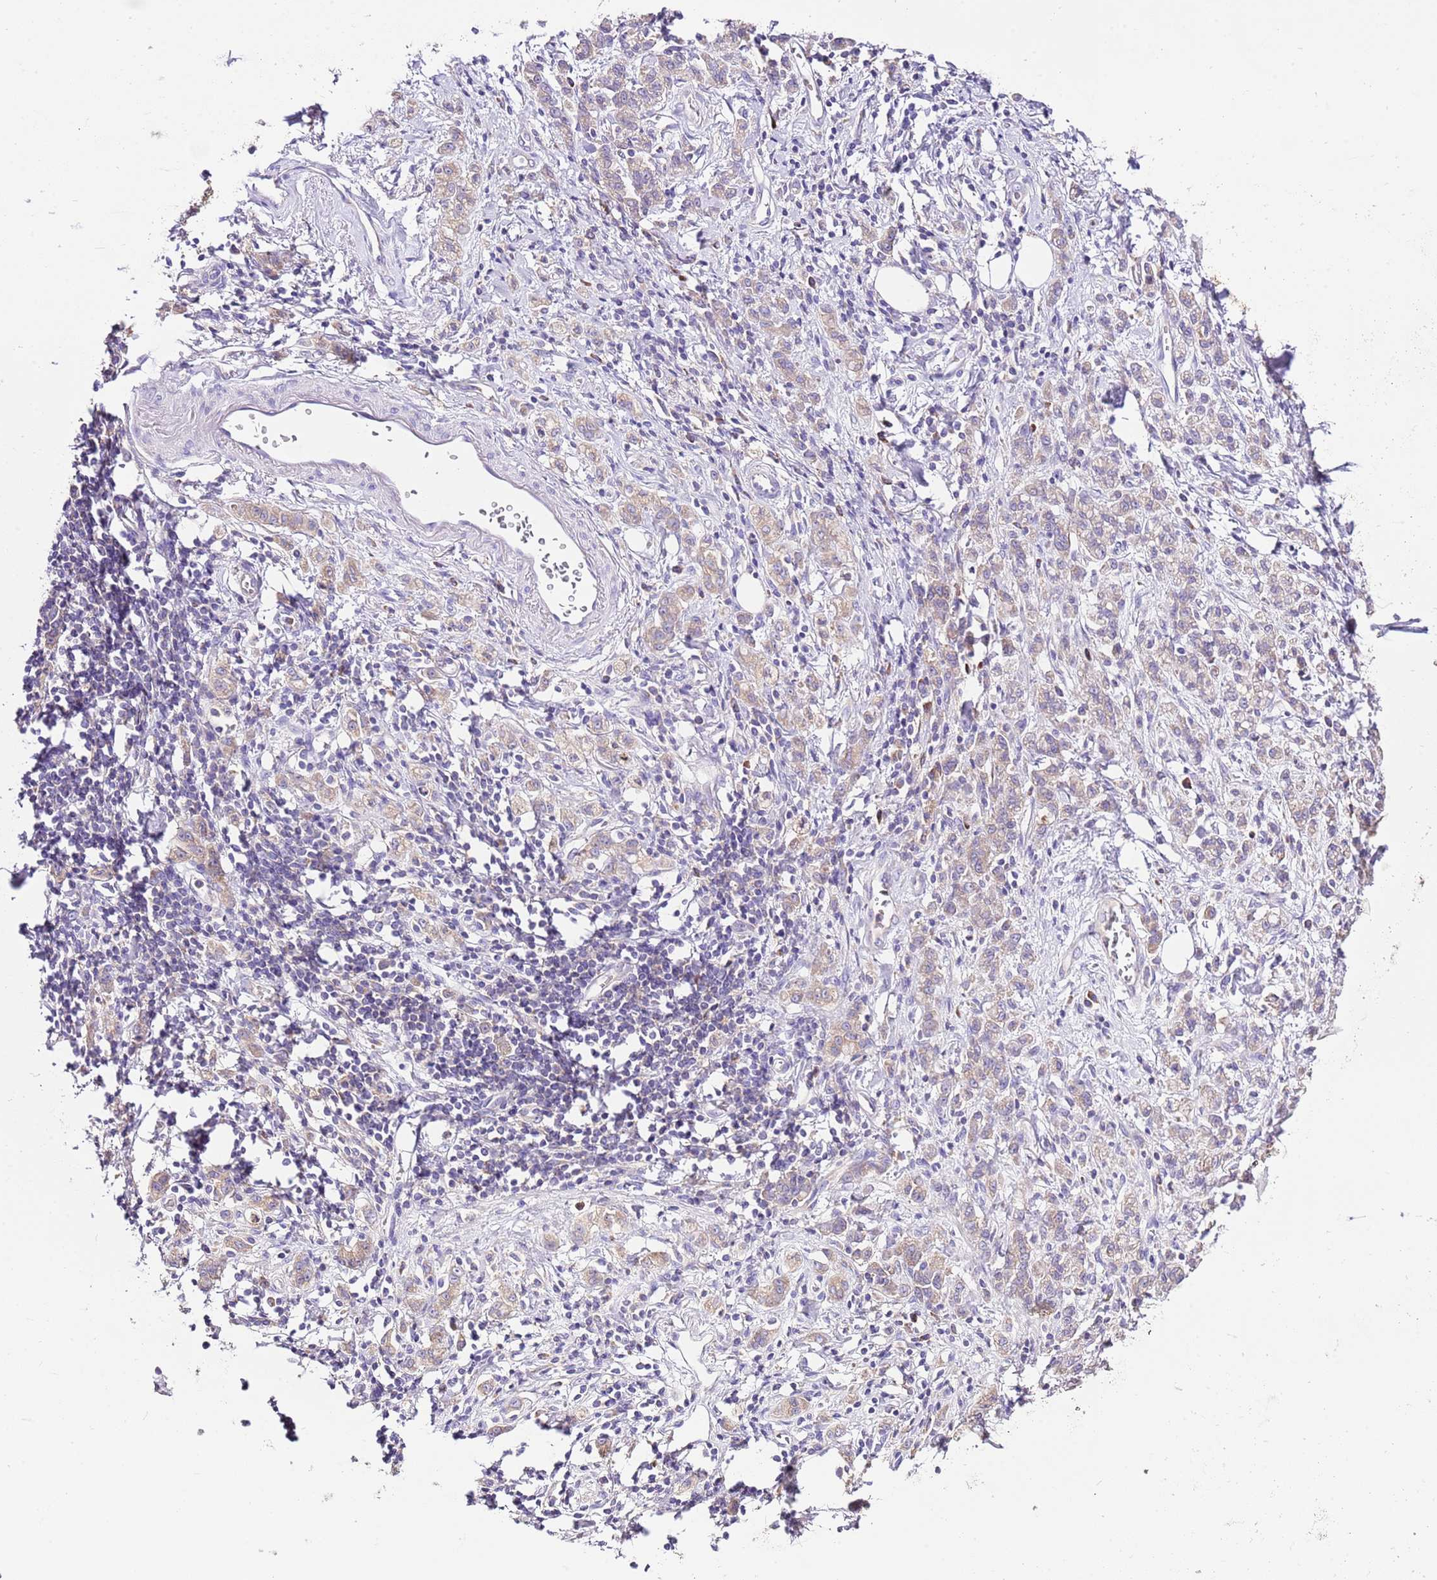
{"staining": {"intensity": "weak", "quantity": ">75%", "location": "cytoplasmic/membranous"}, "tissue": "stomach cancer", "cell_type": "Tumor cells", "image_type": "cancer", "snomed": [{"axis": "morphology", "description": "Adenocarcinoma, NOS"}, {"axis": "topography", "description": "Stomach"}], "caption": "Immunohistochemistry (IHC) photomicrograph of neoplastic tissue: human stomach cancer stained using immunohistochemistry demonstrates low levels of weak protein expression localized specifically in the cytoplasmic/membranous of tumor cells, appearing as a cytoplasmic/membranous brown color.", "gene": "RPS10", "patient": {"sex": "male", "age": 77}}